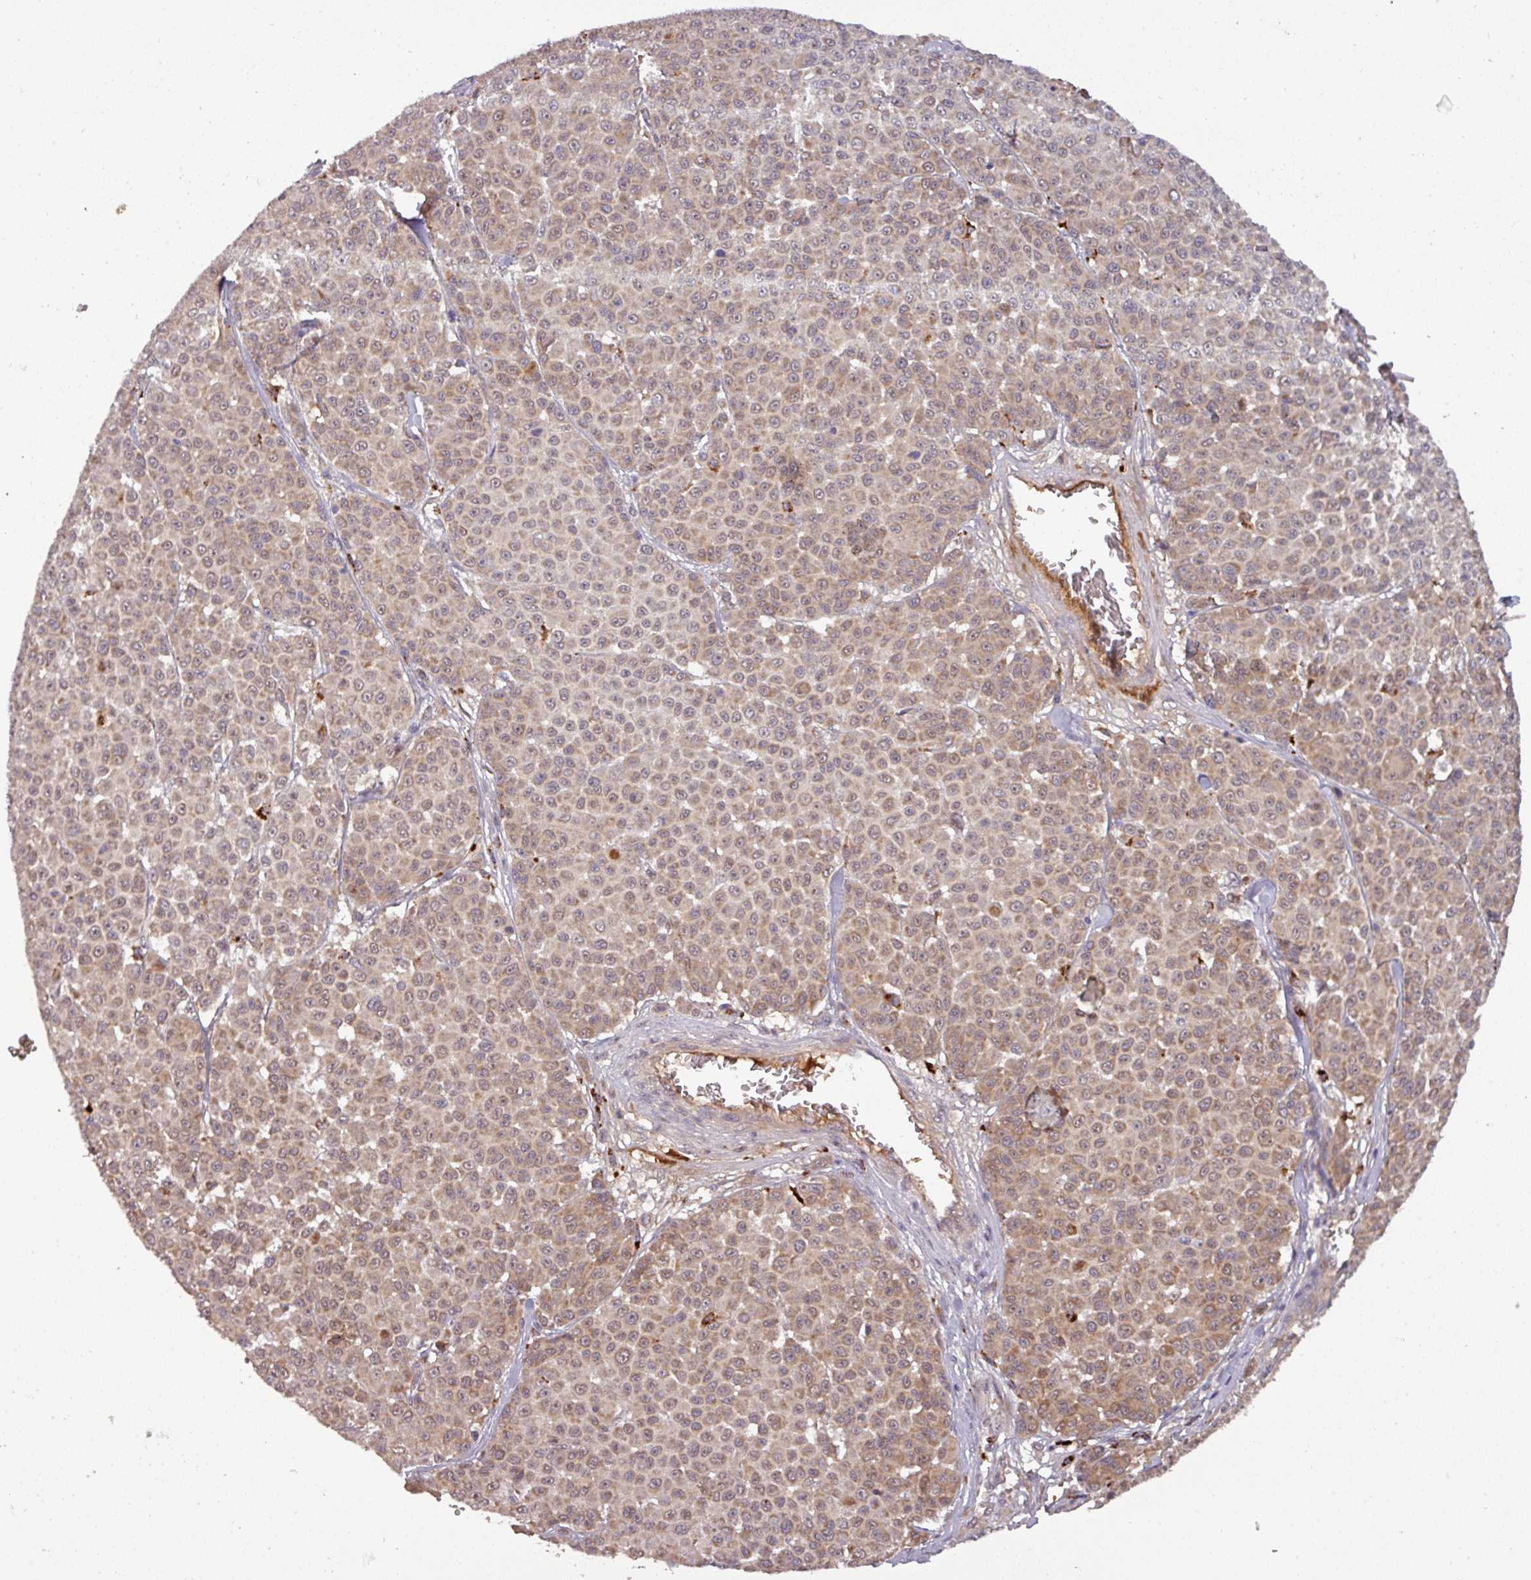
{"staining": {"intensity": "weak", "quantity": ">75%", "location": "cytoplasmic/membranous,nuclear"}, "tissue": "melanoma", "cell_type": "Tumor cells", "image_type": "cancer", "snomed": [{"axis": "morphology", "description": "Malignant melanoma, NOS"}, {"axis": "topography", "description": "Skin"}], "caption": "Immunohistochemical staining of melanoma reveals low levels of weak cytoplasmic/membranous and nuclear protein expression in about >75% of tumor cells. Immunohistochemistry stains the protein of interest in brown and the nuclei are stained blue.", "gene": "PUS1", "patient": {"sex": "male", "age": 46}}